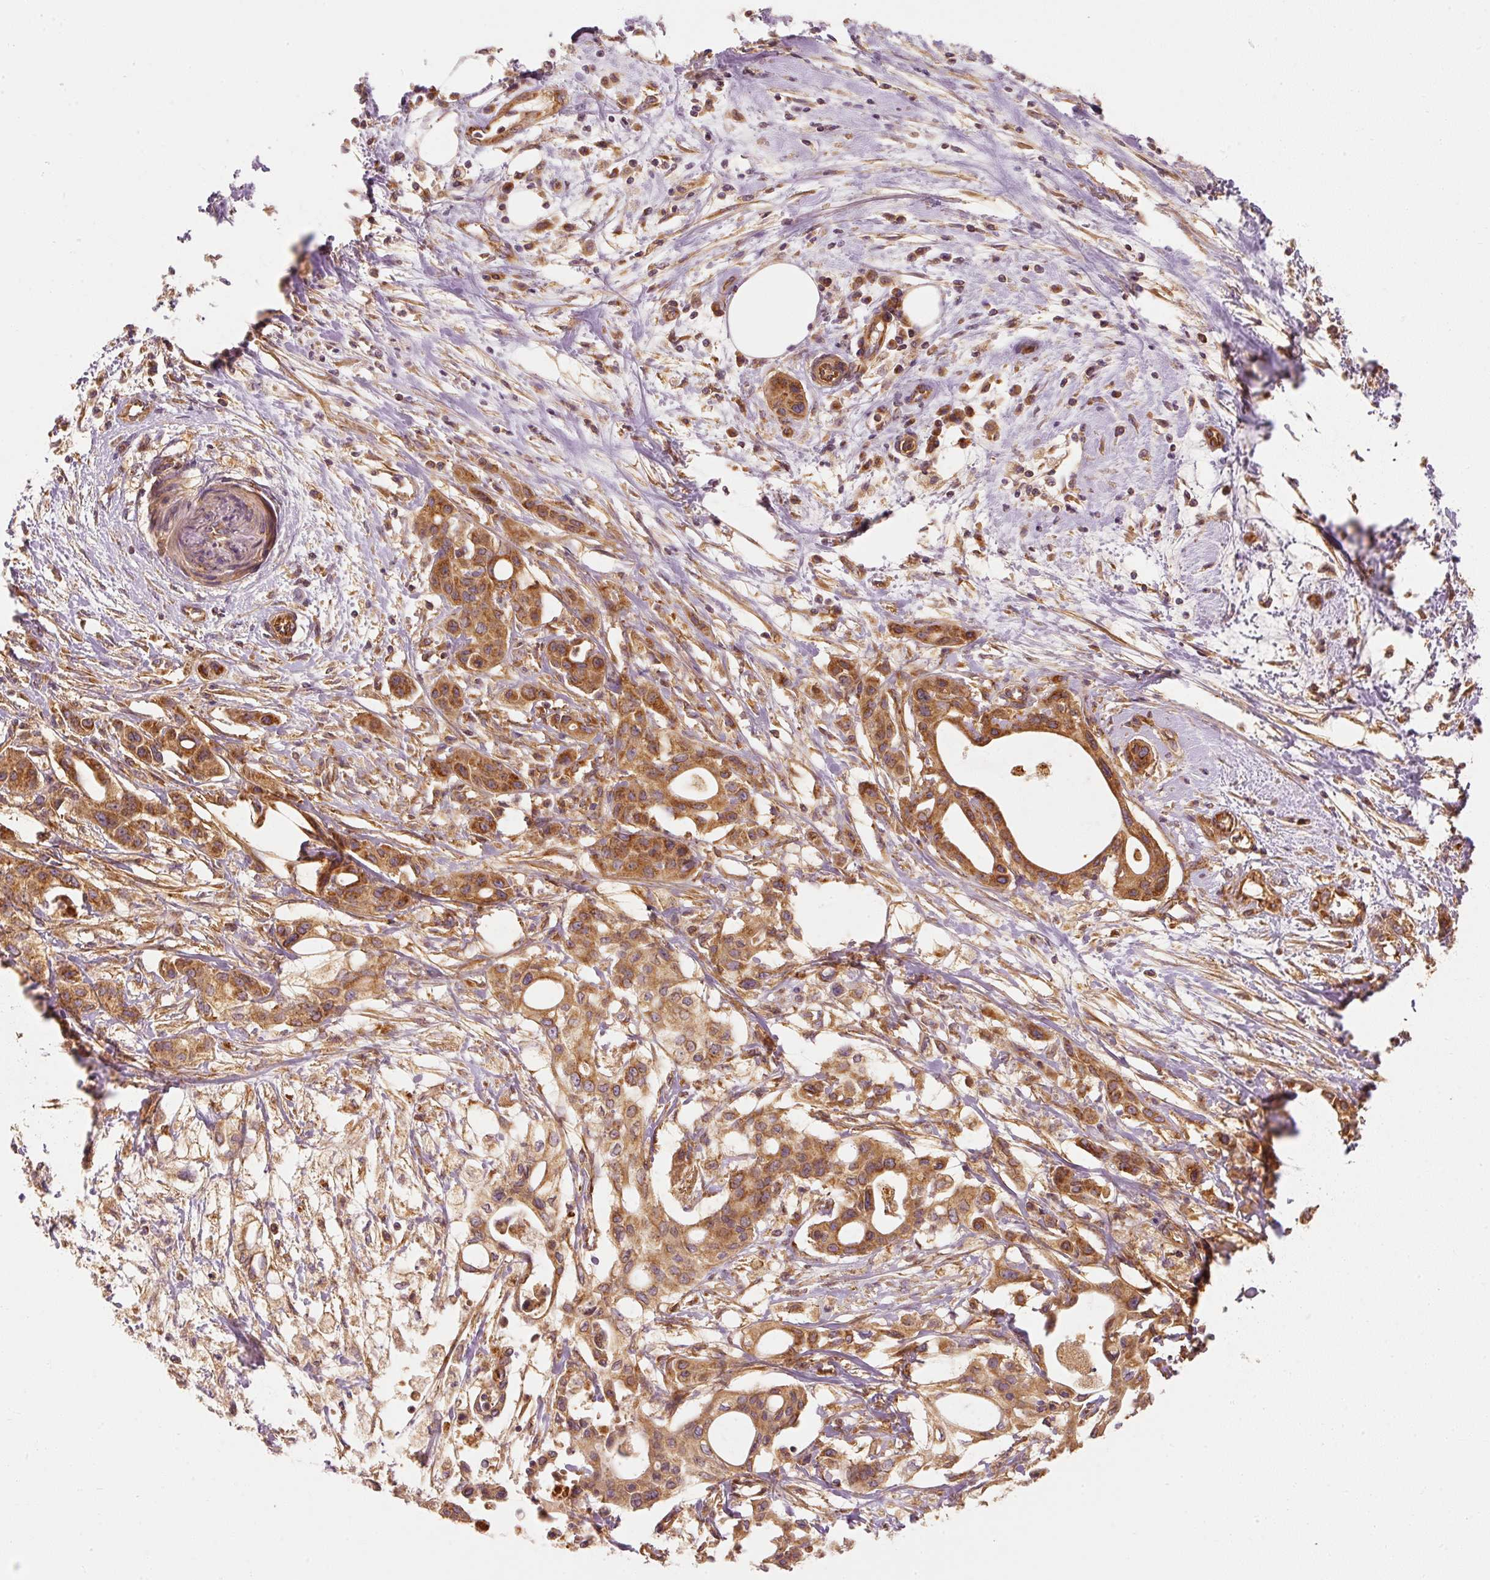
{"staining": {"intensity": "moderate", "quantity": ">75%", "location": "cytoplasmic/membranous"}, "tissue": "pancreatic cancer", "cell_type": "Tumor cells", "image_type": "cancer", "snomed": [{"axis": "morphology", "description": "Adenocarcinoma, NOS"}, {"axis": "topography", "description": "Pancreas"}], "caption": "Immunohistochemical staining of human pancreatic cancer reveals medium levels of moderate cytoplasmic/membranous protein staining in approximately >75% of tumor cells. (DAB IHC with brightfield microscopy, high magnification).", "gene": "TOMM40", "patient": {"sex": "female", "age": 68}}